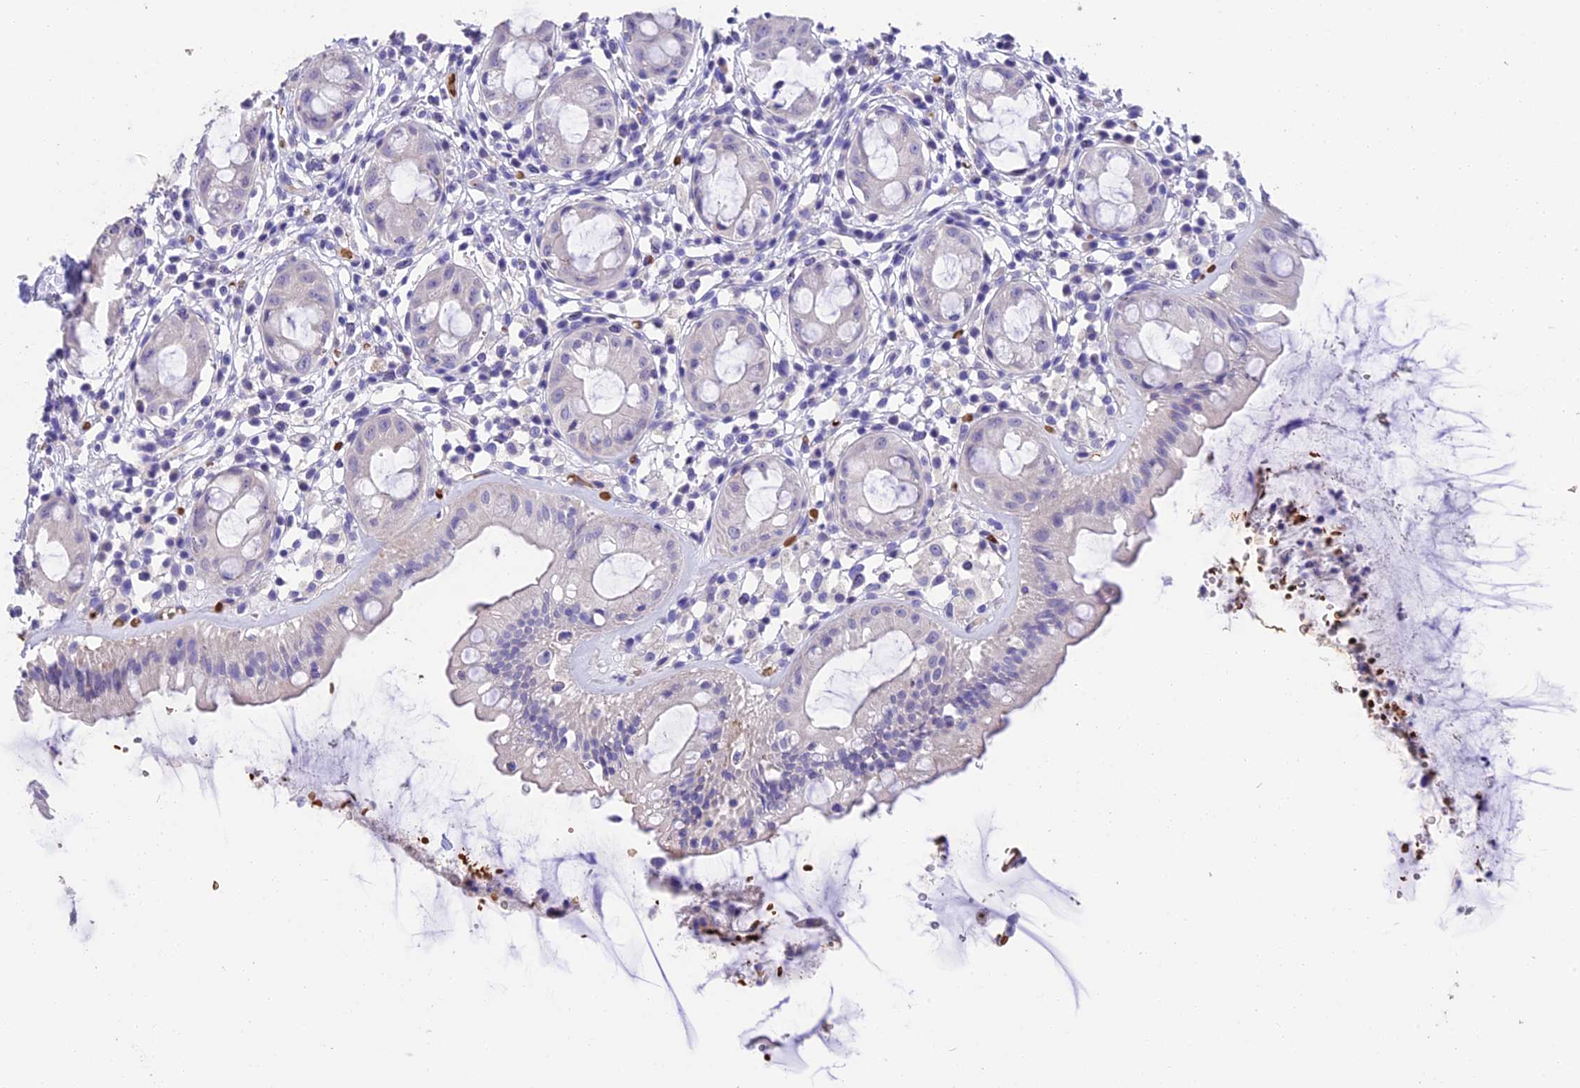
{"staining": {"intensity": "negative", "quantity": "none", "location": "none"}, "tissue": "rectum", "cell_type": "Glandular cells", "image_type": "normal", "snomed": [{"axis": "morphology", "description": "Normal tissue, NOS"}, {"axis": "topography", "description": "Rectum"}], "caption": "This is an immunohistochemistry (IHC) histopathology image of unremarkable rectum. There is no positivity in glandular cells.", "gene": "TNNC2", "patient": {"sex": "female", "age": 57}}